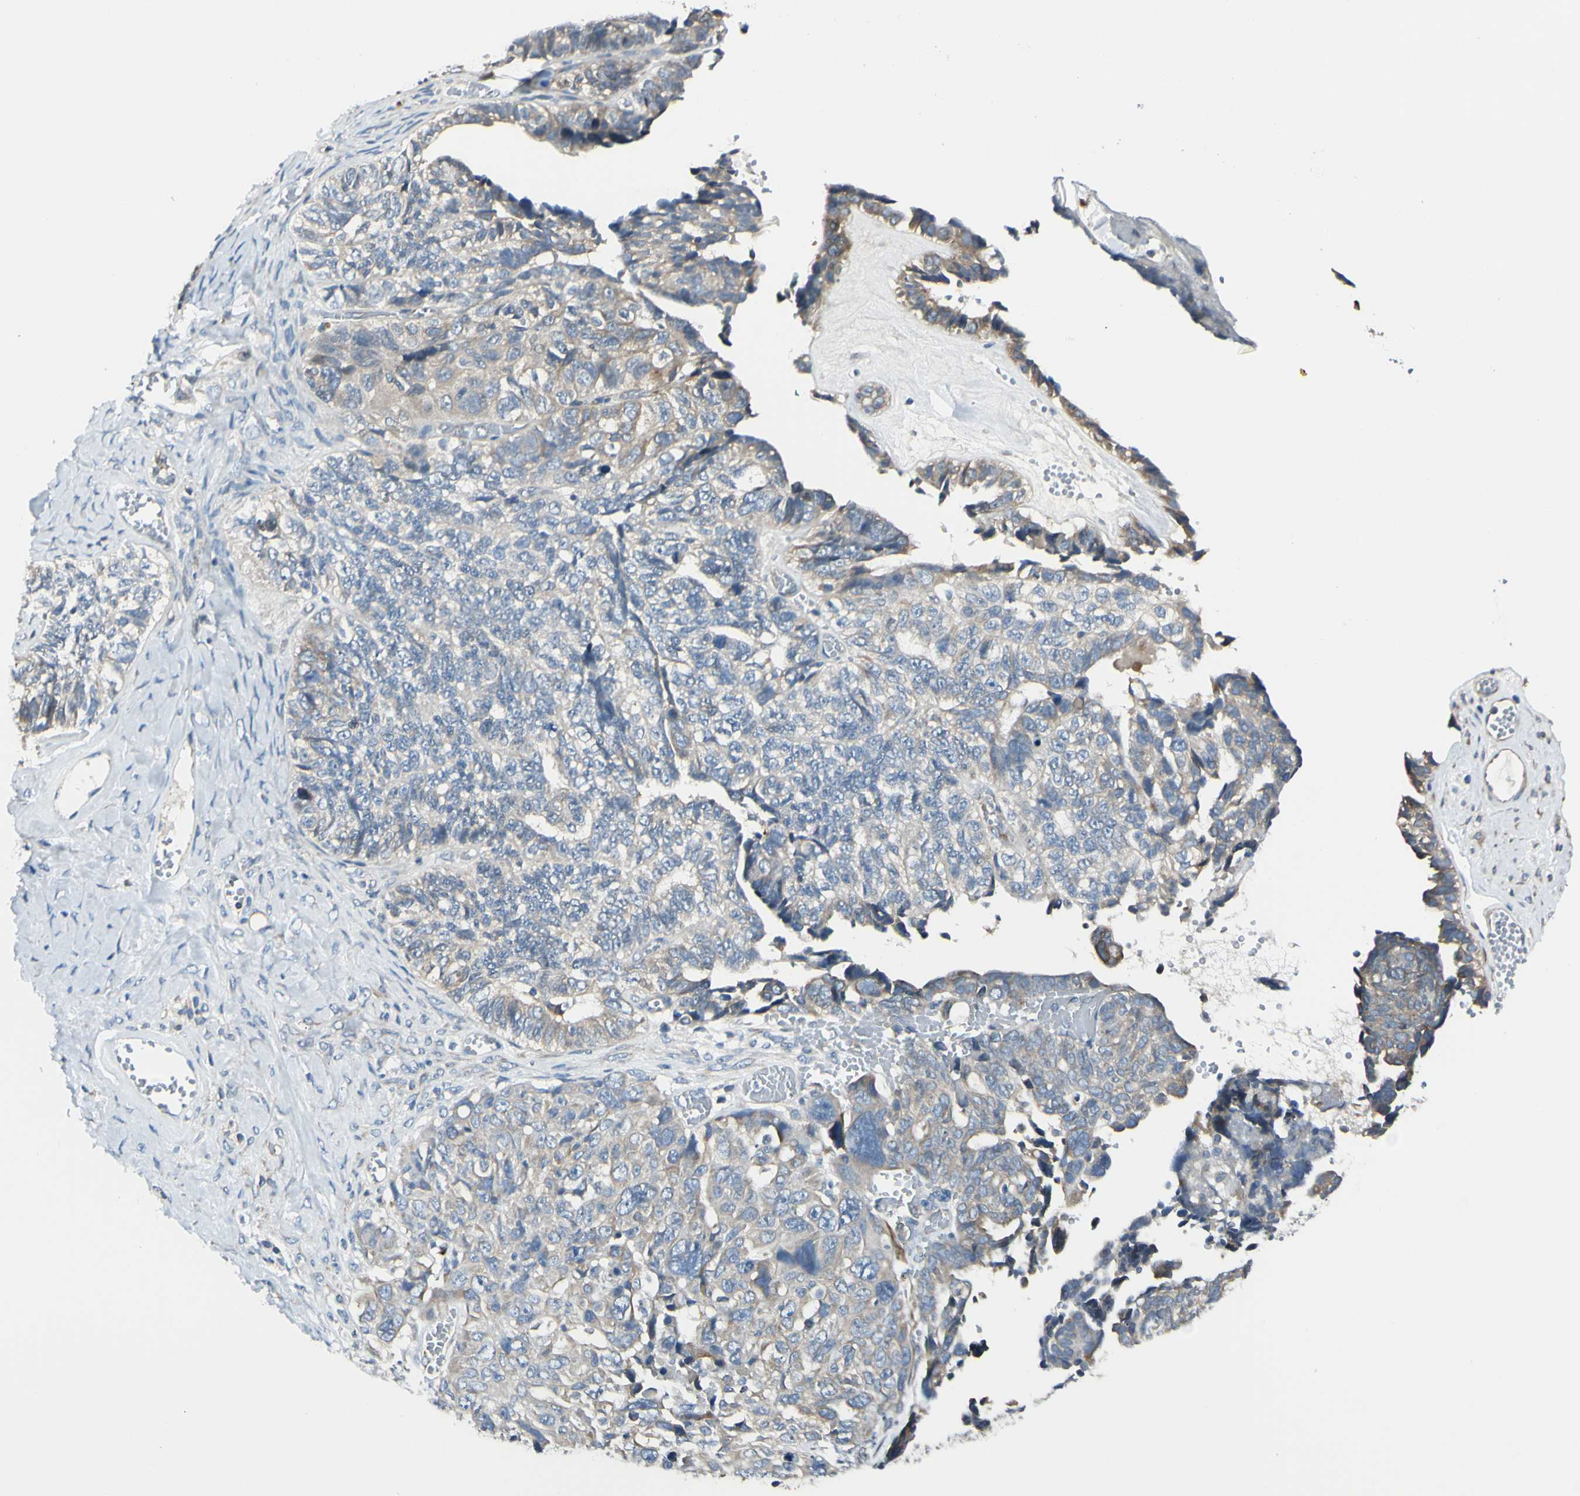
{"staining": {"intensity": "weak", "quantity": ">75%", "location": "cytoplasmic/membranous"}, "tissue": "ovarian cancer", "cell_type": "Tumor cells", "image_type": "cancer", "snomed": [{"axis": "morphology", "description": "Cystadenocarcinoma, serous, NOS"}, {"axis": "topography", "description": "Ovary"}], "caption": "High-power microscopy captured an immunohistochemistry (IHC) micrograph of serous cystadenocarcinoma (ovarian), revealing weak cytoplasmic/membranous staining in about >75% of tumor cells. The protein is shown in brown color, while the nuclei are stained blue.", "gene": "SELENOS", "patient": {"sex": "female", "age": 79}}